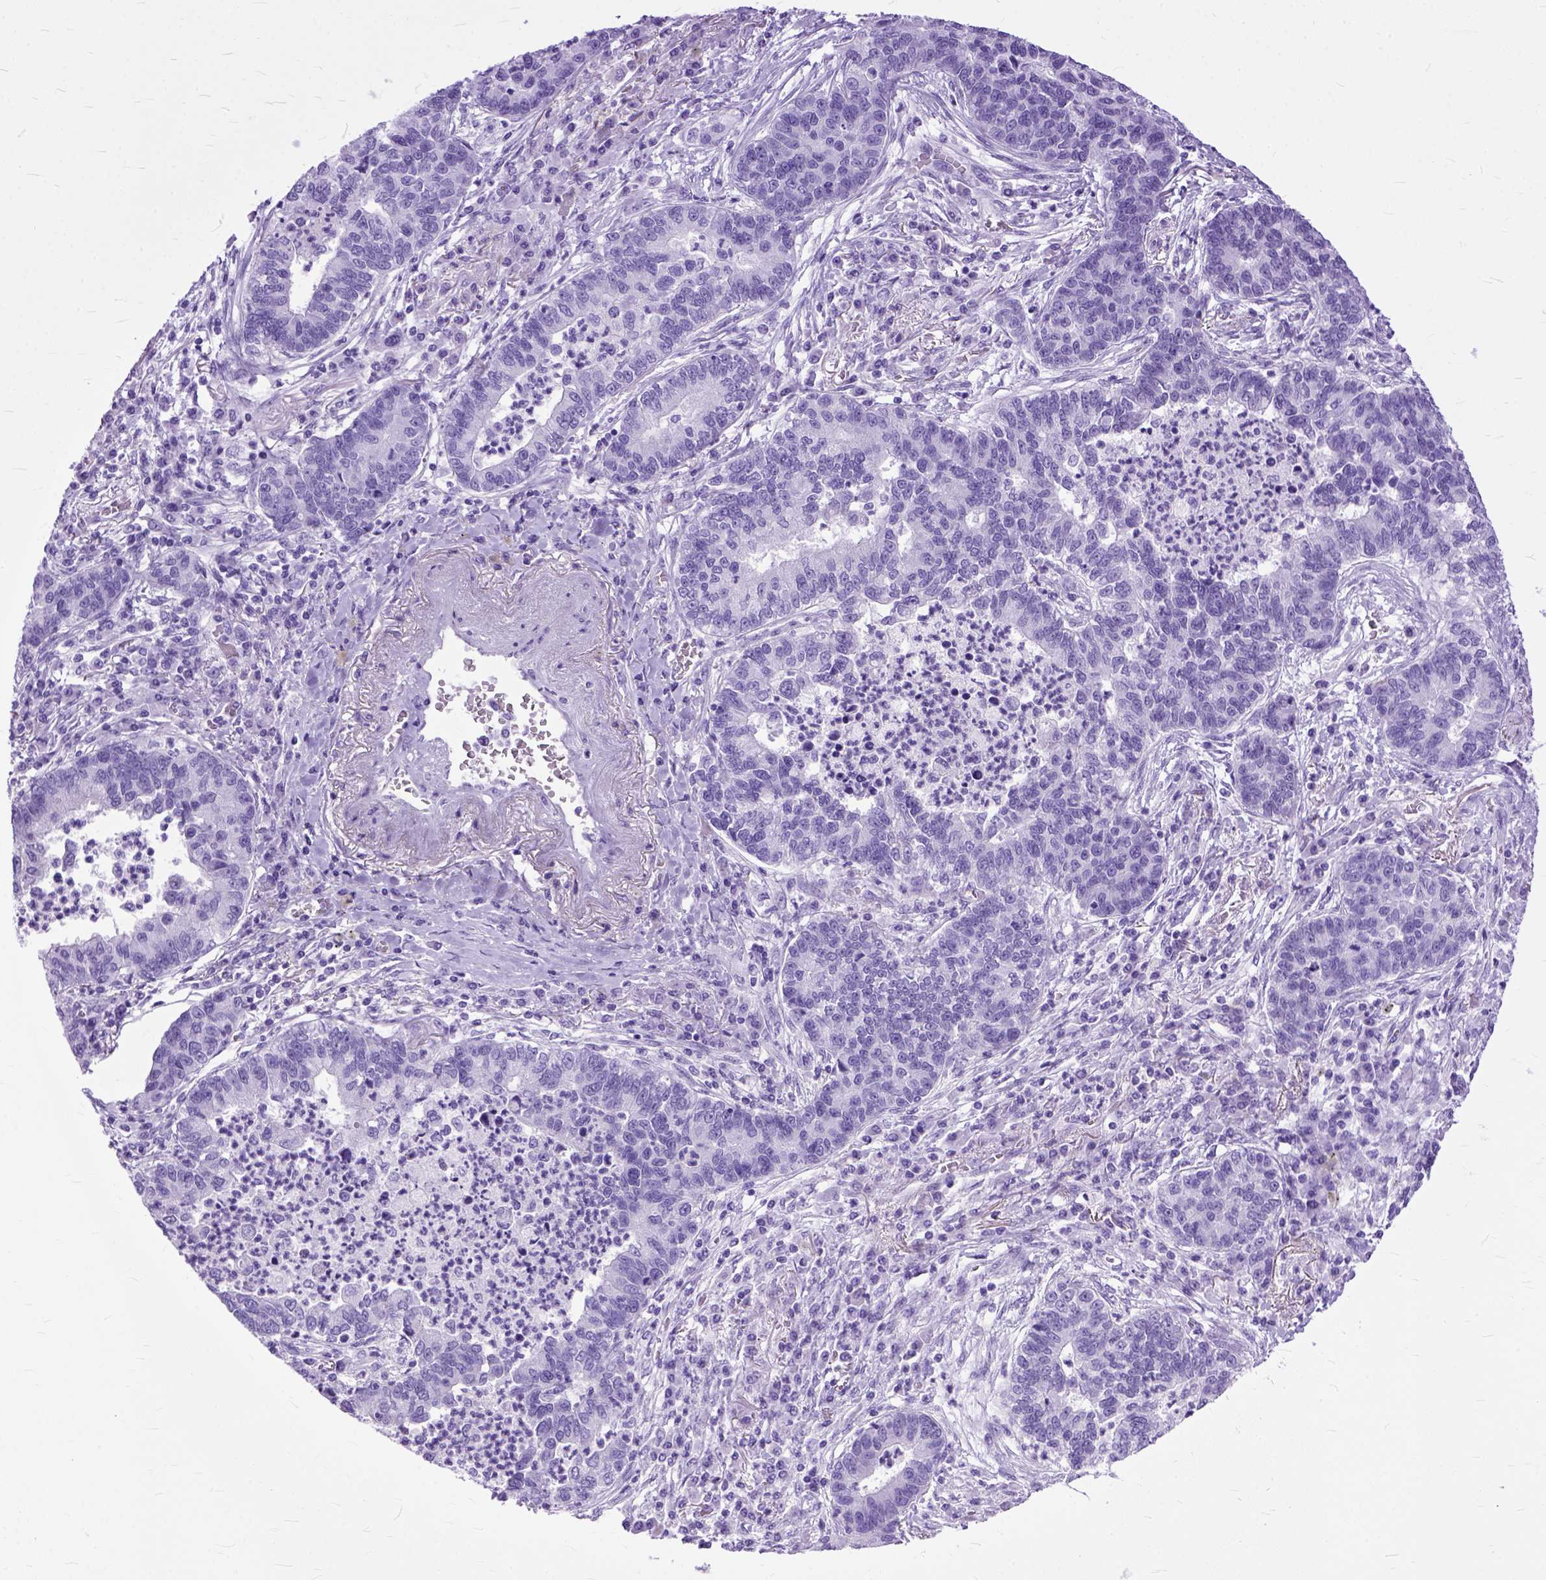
{"staining": {"intensity": "negative", "quantity": "none", "location": "none"}, "tissue": "lung cancer", "cell_type": "Tumor cells", "image_type": "cancer", "snomed": [{"axis": "morphology", "description": "Adenocarcinoma, NOS"}, {"axis": "topography", "description": "Lung"}], "caption": "IHC photomicrograph of adenocarcinoma (lung) stained for a protein (brown), which exhibits no staining in tumor cells.", "gene": "GNGT1", "patient": {"sex": "female", "age": 57}}